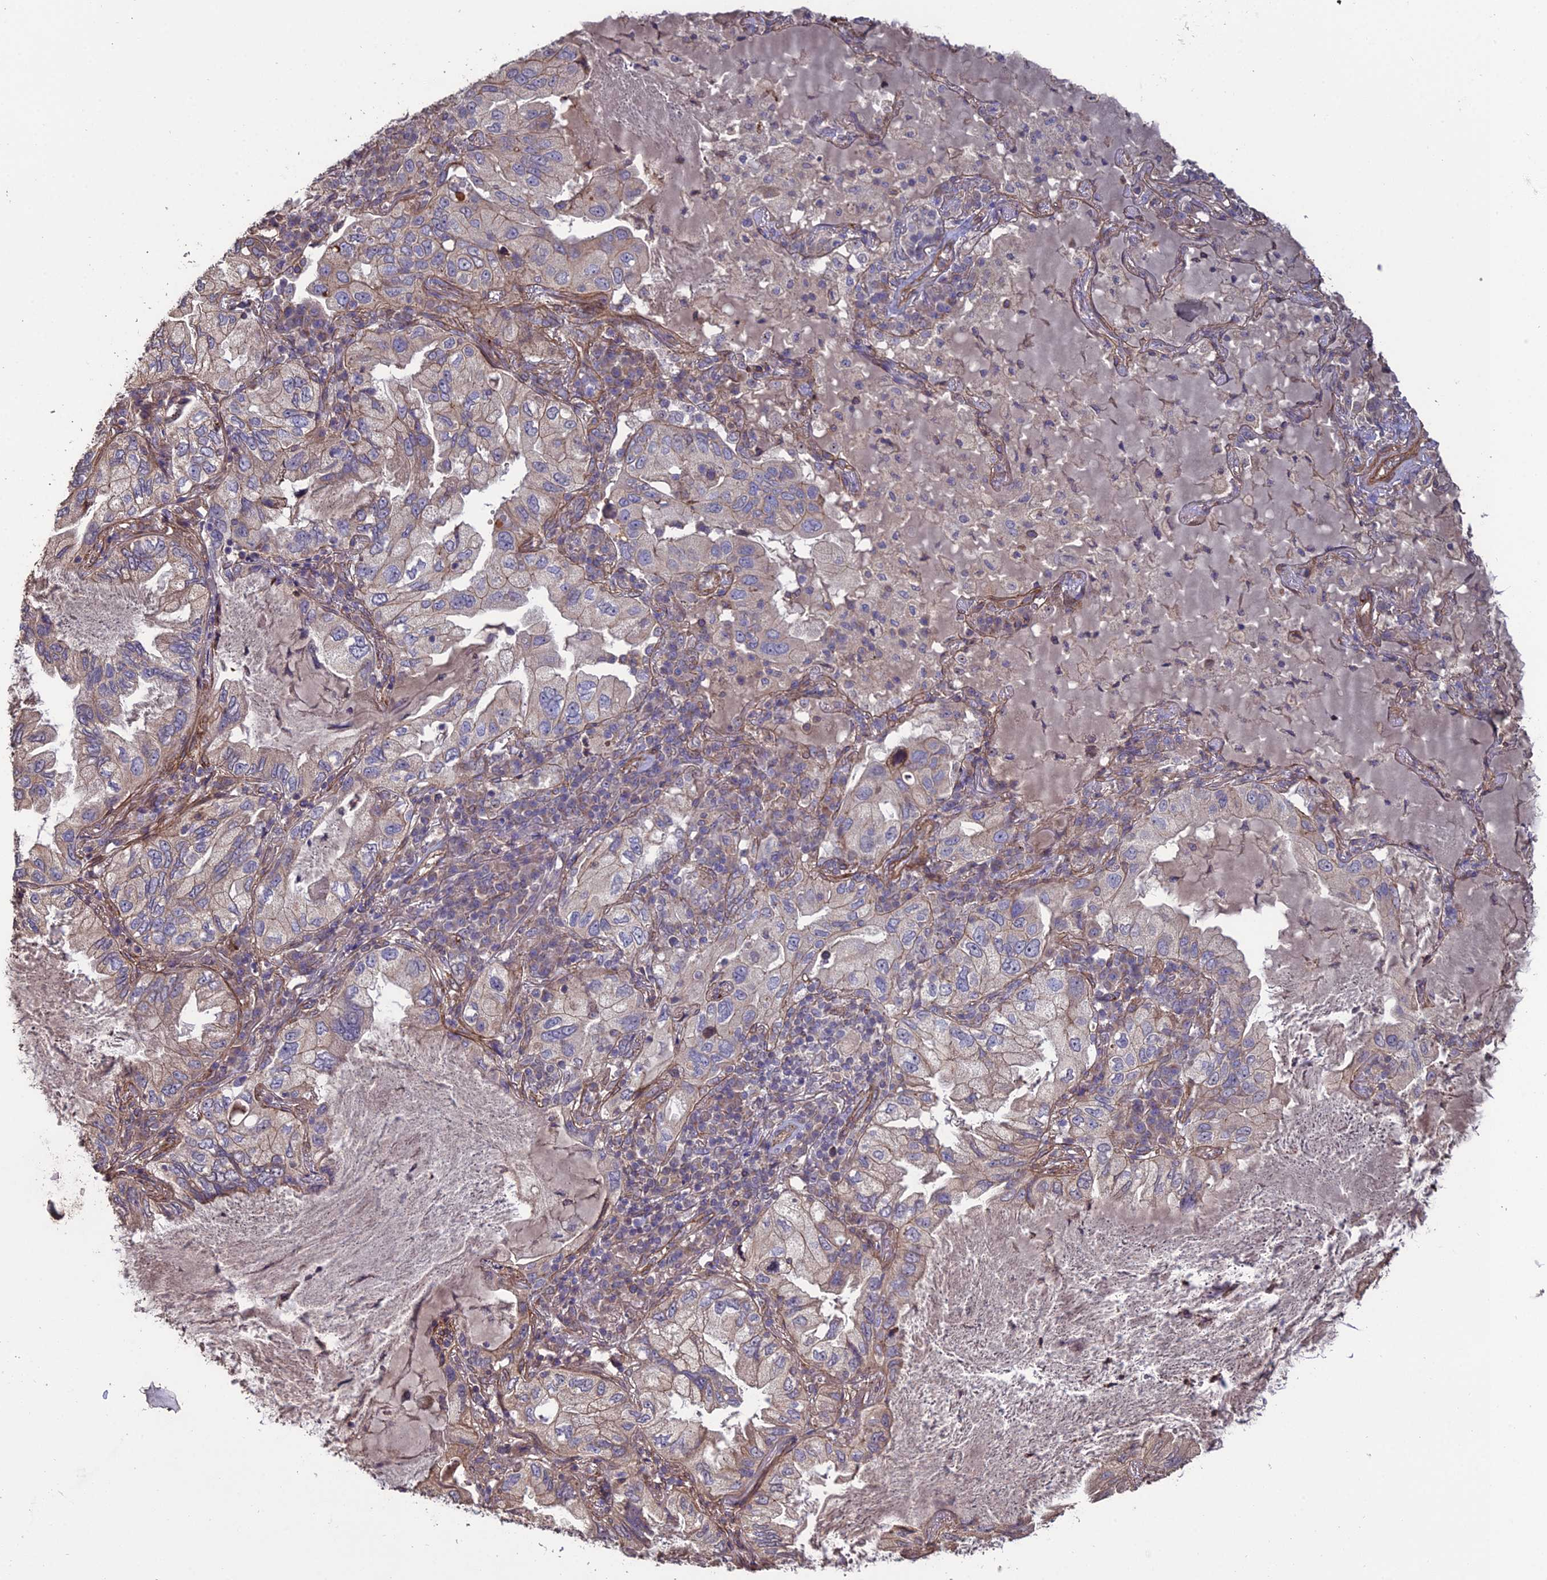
{"staining": {"intensity": "weak", "quantity": "<25%", "location": "cytoplasmic/membranous"}, "tissue": "lung cancer", "cell_type": "Tumor cells", "image_type": "cancer", "snomed": [{"axis": "morphology", "description": "Adenocarcinoma, NOS"}, {"axis": "topography", "description": "Lung"}], "caption": "Tumor cells are negative for brown protein staining in adenocarcinoma (lung).", "gene": "ATP6V0A2", "patient": {"sex": "female", "age": 69}}